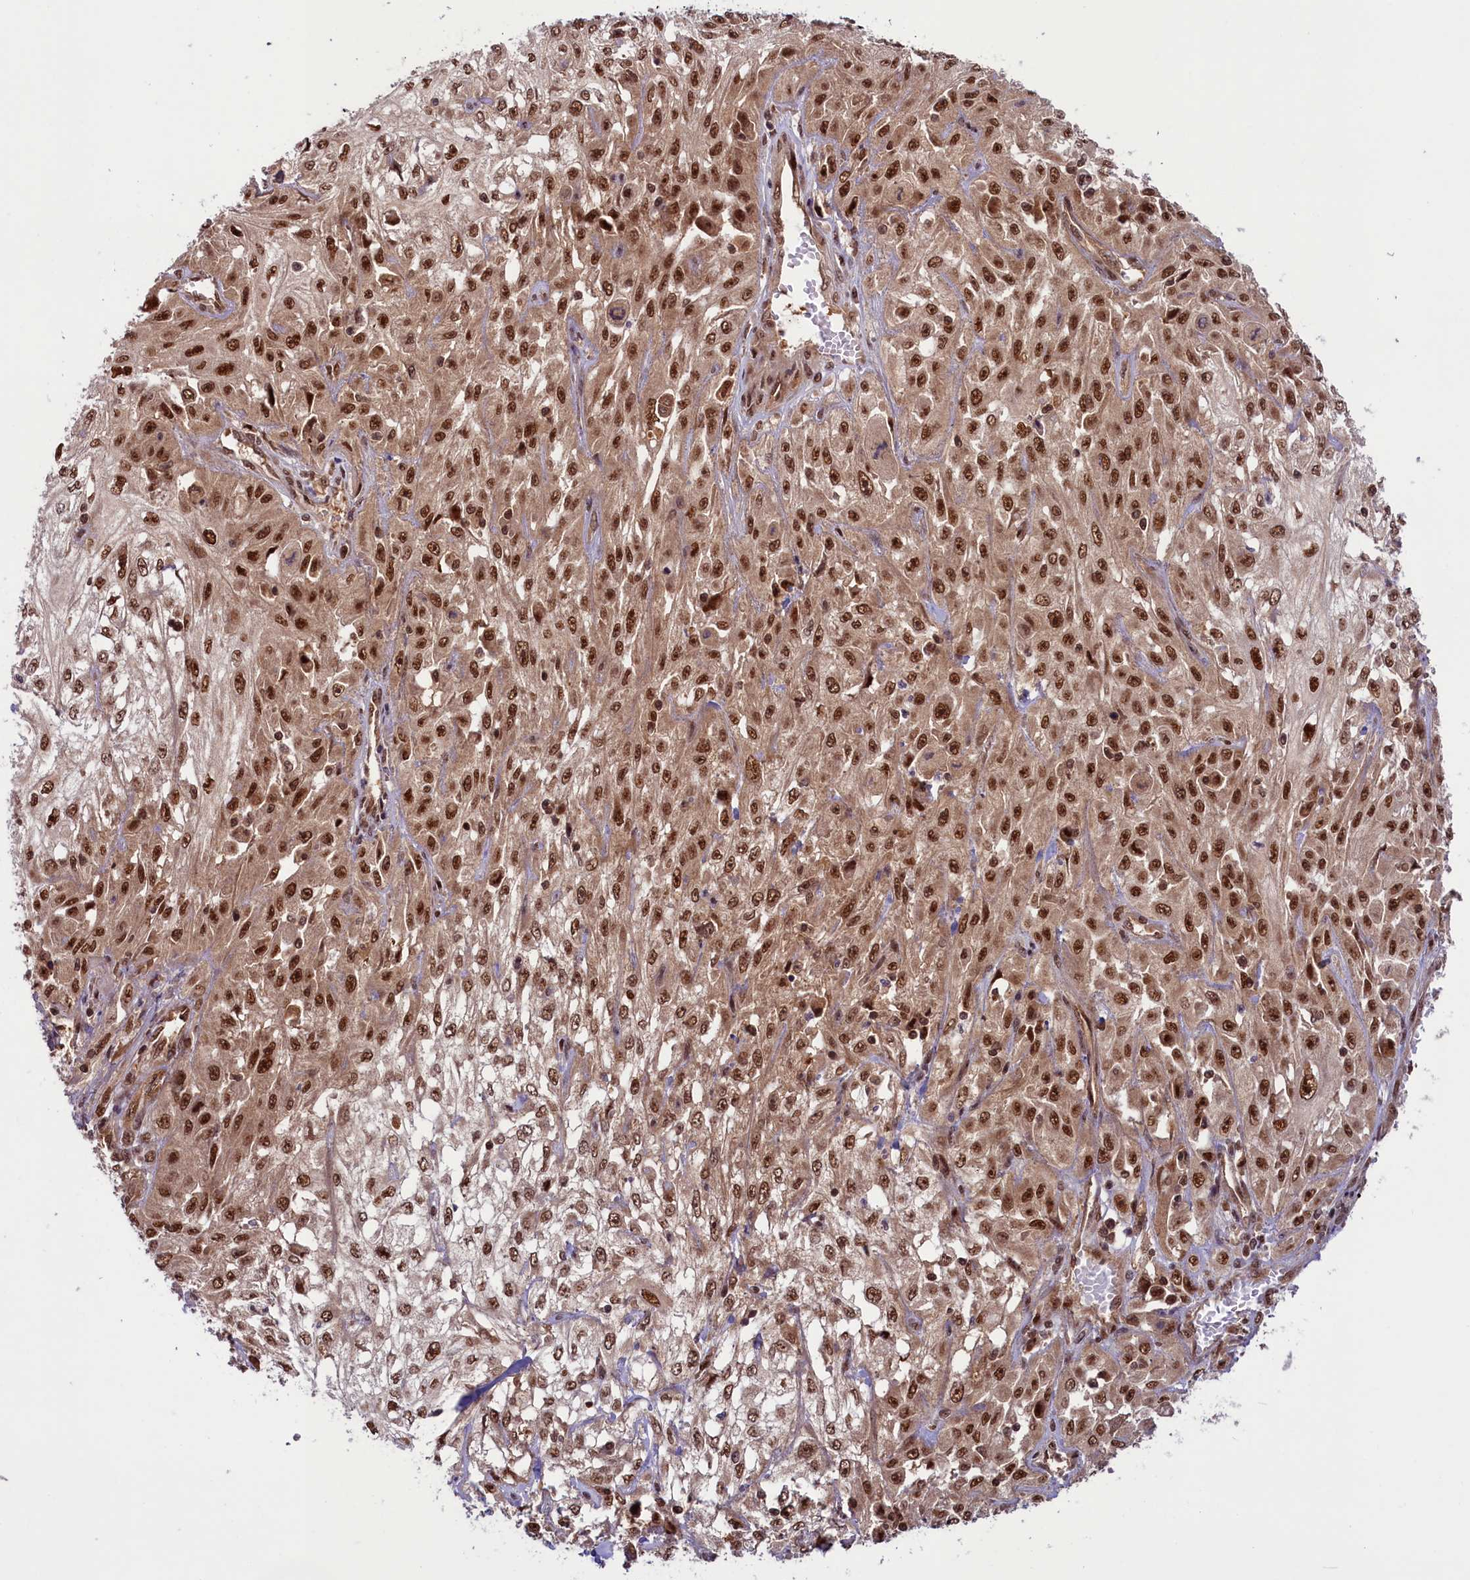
{"staining": {"intensity": "strong", "quantity": ">75%", "location": "cytoplasmic/membranous,nuclear"}, "tissue": "skin cancer", "cell_type": "Tumor cells", "image_type": "cancer", "snomed": [{"axis": "morphology", "description": "Squamous cell carcinoma, NOS"}, {"axis": "morphology", "description": "Squamous cell carcinoma, metastatic, NOS"}, {"axis": "topography", "description": "Skin"}, {"axis": "topography", "description": "Lymph node"}], "caption": "Immunohistochemical staining of skin metastatic squamous cell carcinoma exhibits strong cytoplasmic/membranous and nuclear protein staining in about >75% of tumor cells.", "gene": "SLC7A6OS", "patient": {"sex": "male", "age": 75}}